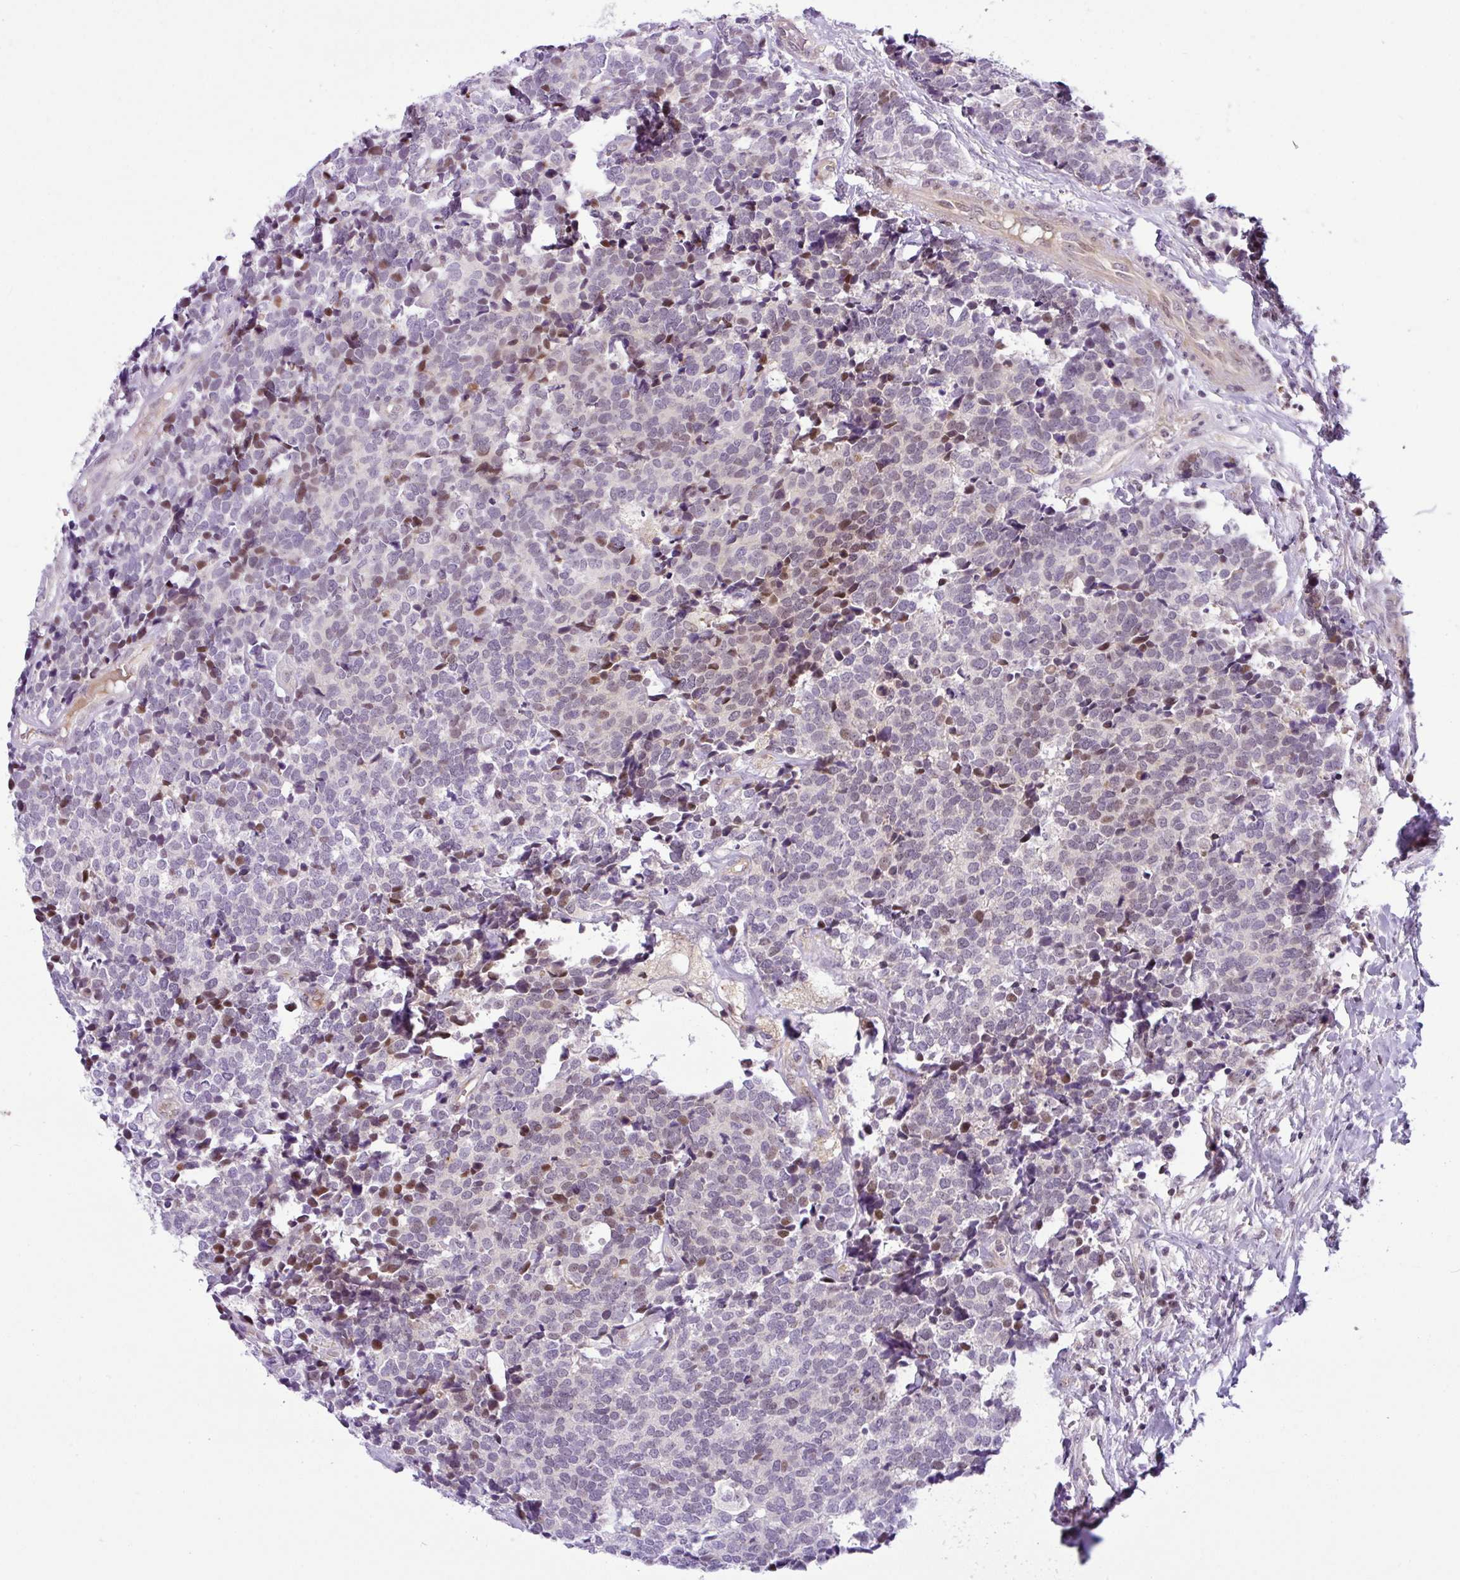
{"staining": {"intensity": "moderate", "quantity": "<25%", "location": "nuclear"}, "tissue": "carcinoid", "cell_type": "Tumor cells", "image_type": "cancer", "snomed": [{"axis": "morphology", "description": "Carcinoid, malignant, NOS"}, {"axis": "topography", "description": "Skin"}], "caption": "A brown stain labels moderate nuclear positivity of a protein in human carcinoid (malignant) tumor cells. The staining was performed using DAB (3,3'-diaminobenzidine), with brown indicating positive protein expression. Nuclei are stained blue with hematoxylin.", "gene": "NDUFB2", "patient": {"sex": "female", "age": 79}}